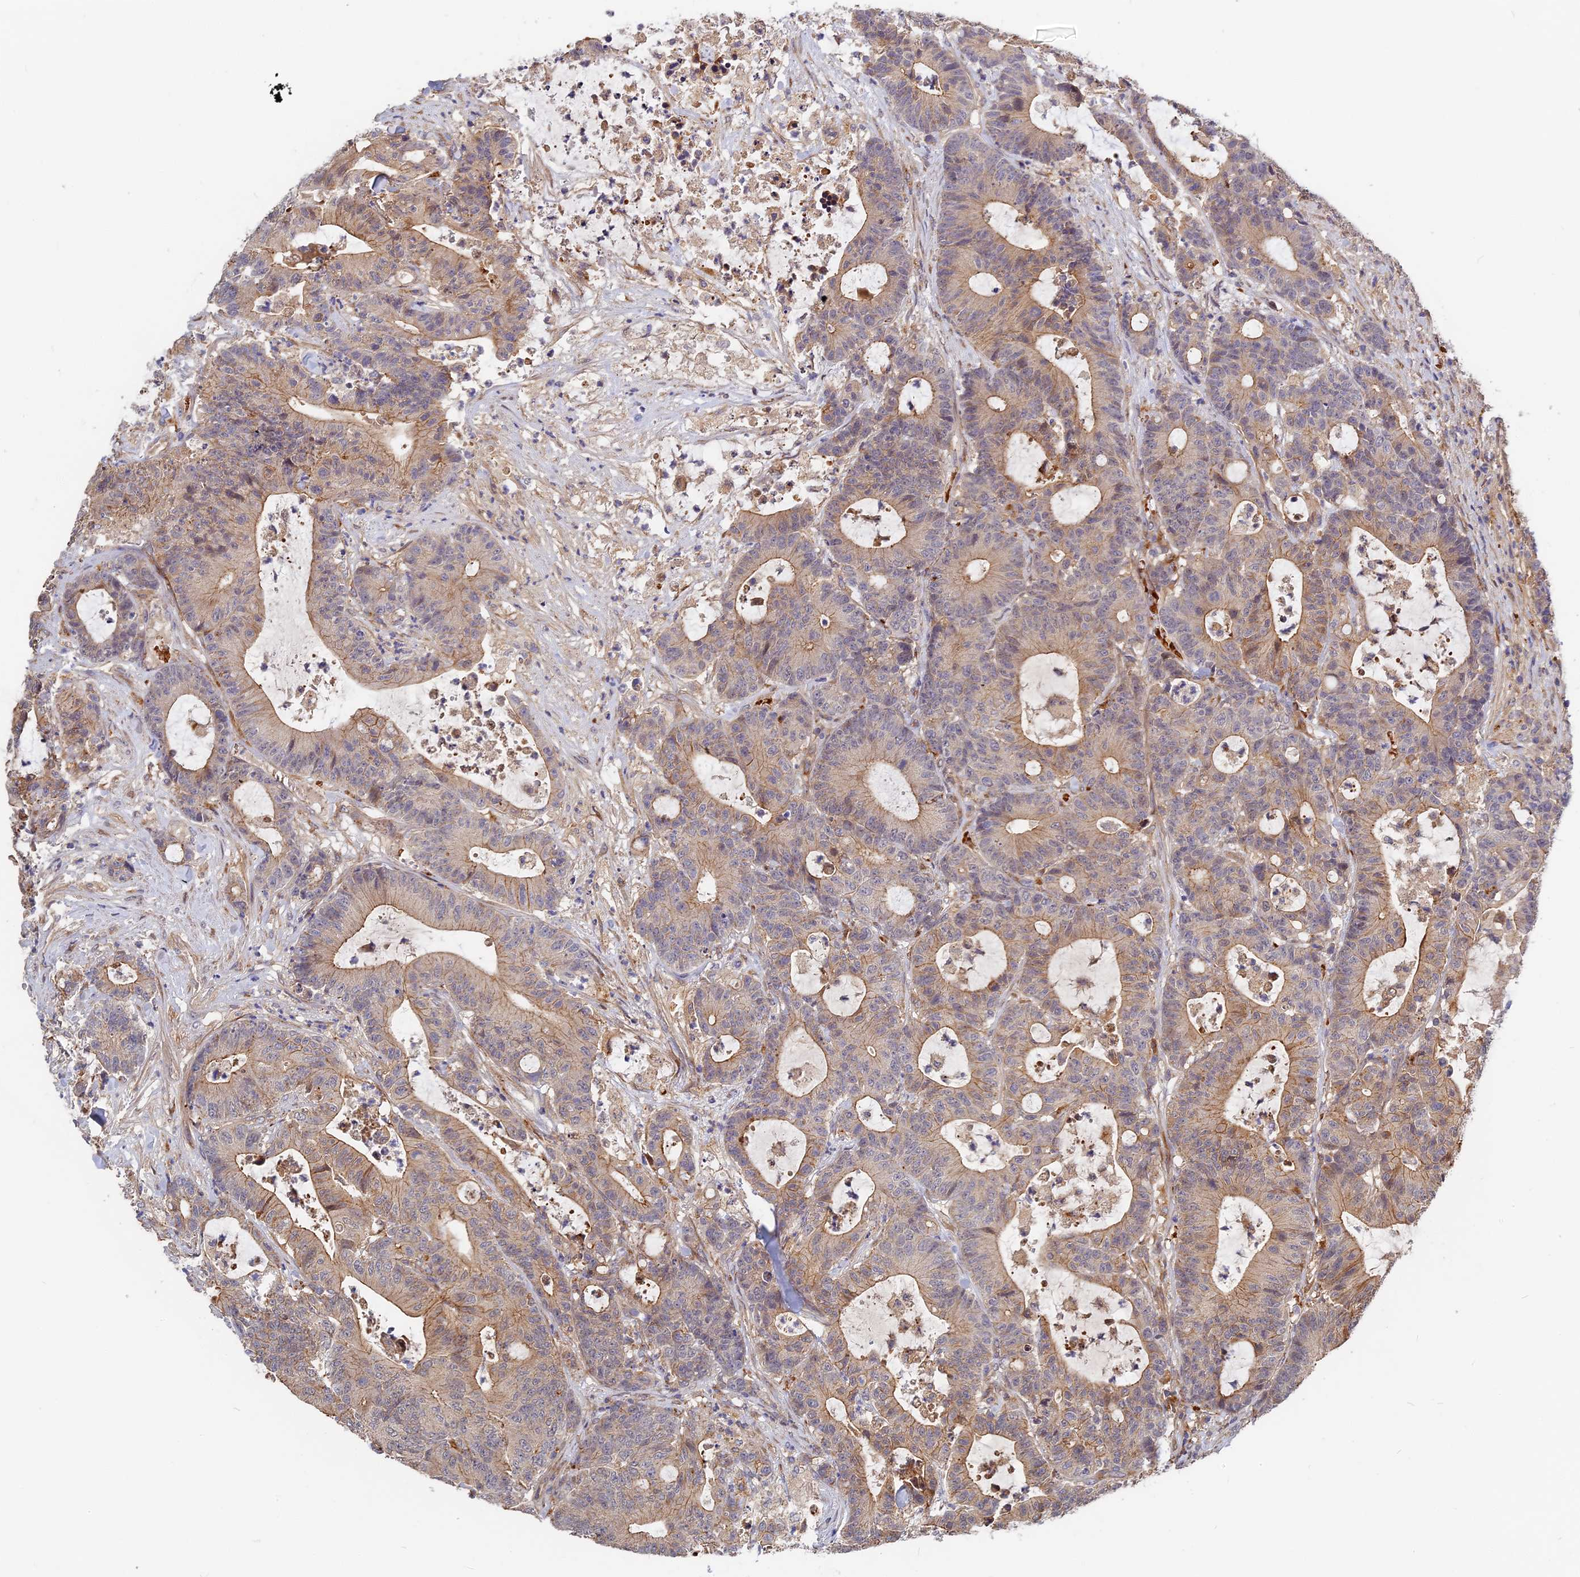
{"staining": {"intensity": "moderate", "quantity": "25%-75%", "location": "cytoplasmic/membranous"}, "tissue": "colorectal cancer", "cell_type": "Tumor cells", "image_type": "cancer", "snomed": [{"axis": "morphology", "description": "Adenocarcinoma, NOS"}, {"axis": "topography", "description": "Colon"}], "caption": "This histopathology image displays immunohistochemistry staining of colorectal cancer, with medium moderate cytoplasmic/membranous positivity in about 25%-75% of tumor cells.", "gene": "MISP3", "patient": {"sex": "female", "age": 84}}